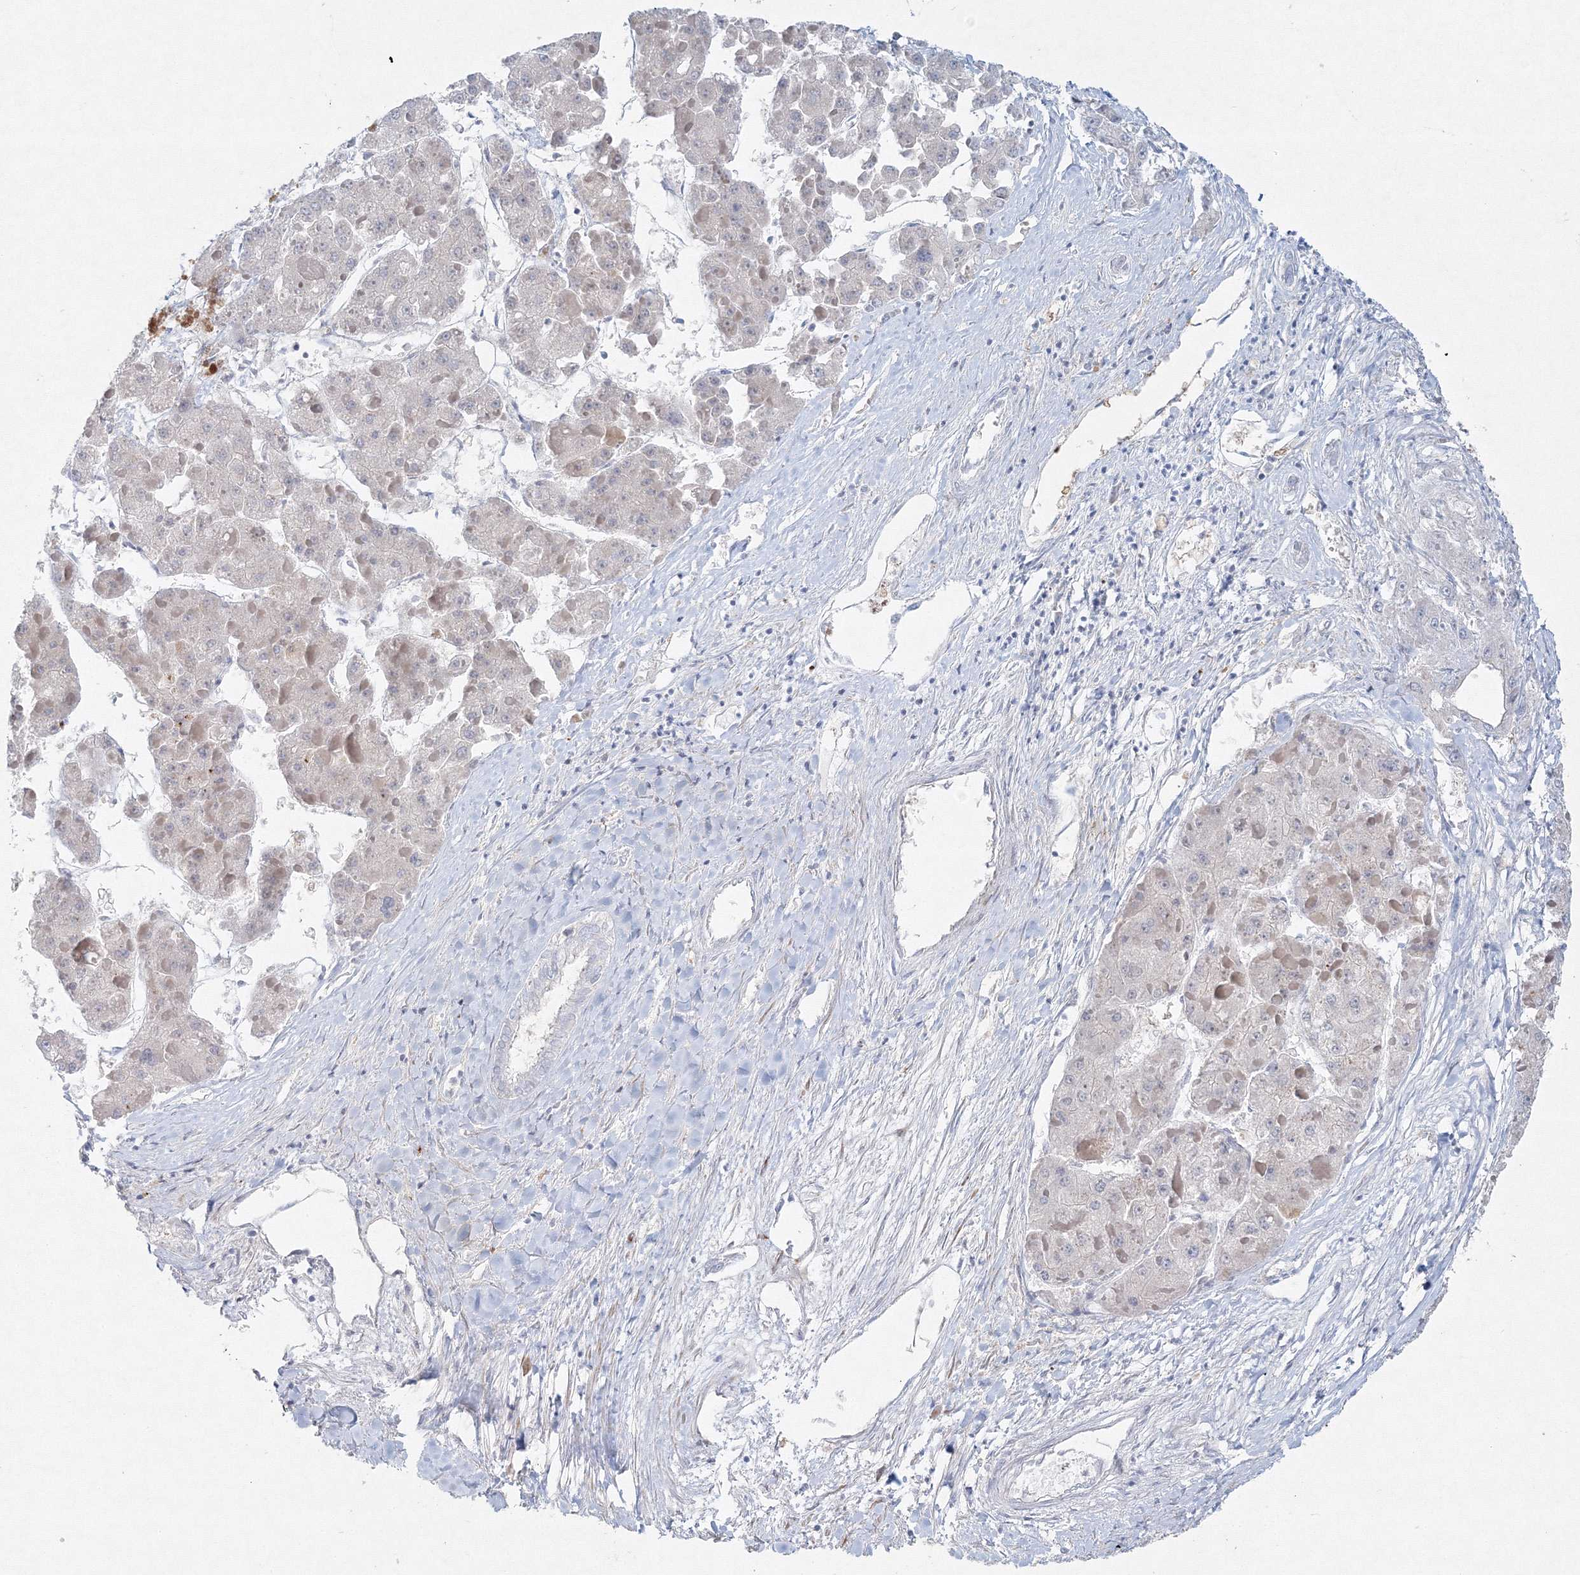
{"staining": {"intensity": "negative", "quantity": "none", "location": "none"}, "tissue": "liver cancer", "cell_type": "Tumor cells", "image_type": "cancer", "snomed": [{"axis": "morphology", "description": "Carcinoma, Hepatocellular, NOS"}, {"axis": "topography", "description": "Liver"}], "caption": "High power microscopy histopathology image of an immunohistochemistry image of liver hepatocellular carcinoma, revealing no significant positivity in tumor cells.", "gene": "DNAH1", "patient": {"sex": "female", "age": 73}}